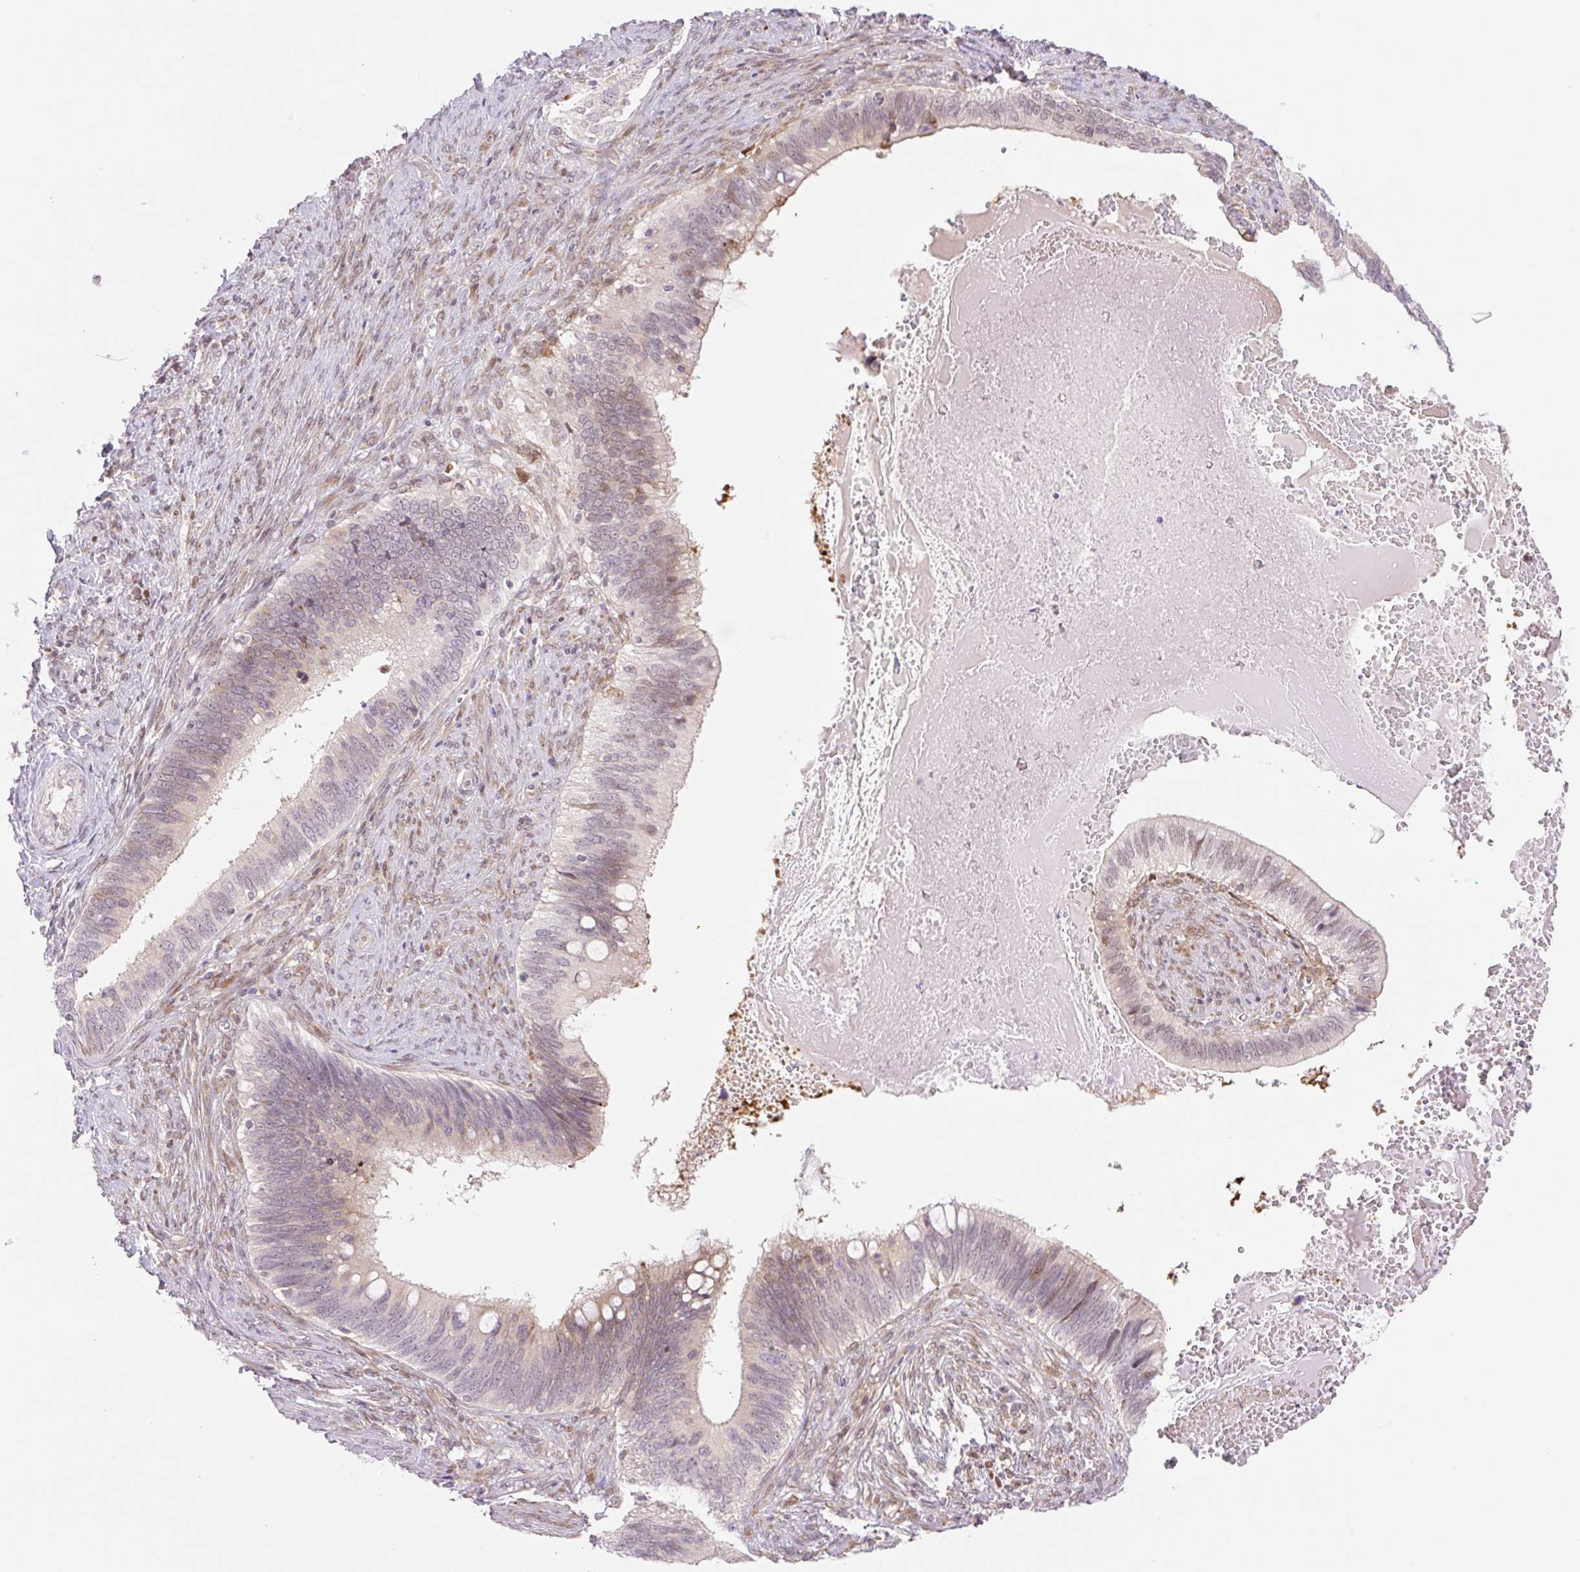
{"staining": {"intensity": "moderate", "quantity": "<25%", "location": "cytoplasmic/membranous,nuclear"}, "tissue": "cervical cancer", "cell_type": "Tumor cells", "image_type": "cancer", "snomed": [{"axis": "morphology", "description": "Adenocarcinoma, NOS"}, {"axis": "topography", "description": "Cervix"}], "caption": "Human cervical cancer (adenocarcinoma) stained with a brown dye reveals moderate cytoplasmic/membranous and nuclear positive positivity in about <25% of tumor cells.", "gene": "ZFP41", "patient": {"sex": "female", "age": 42}}